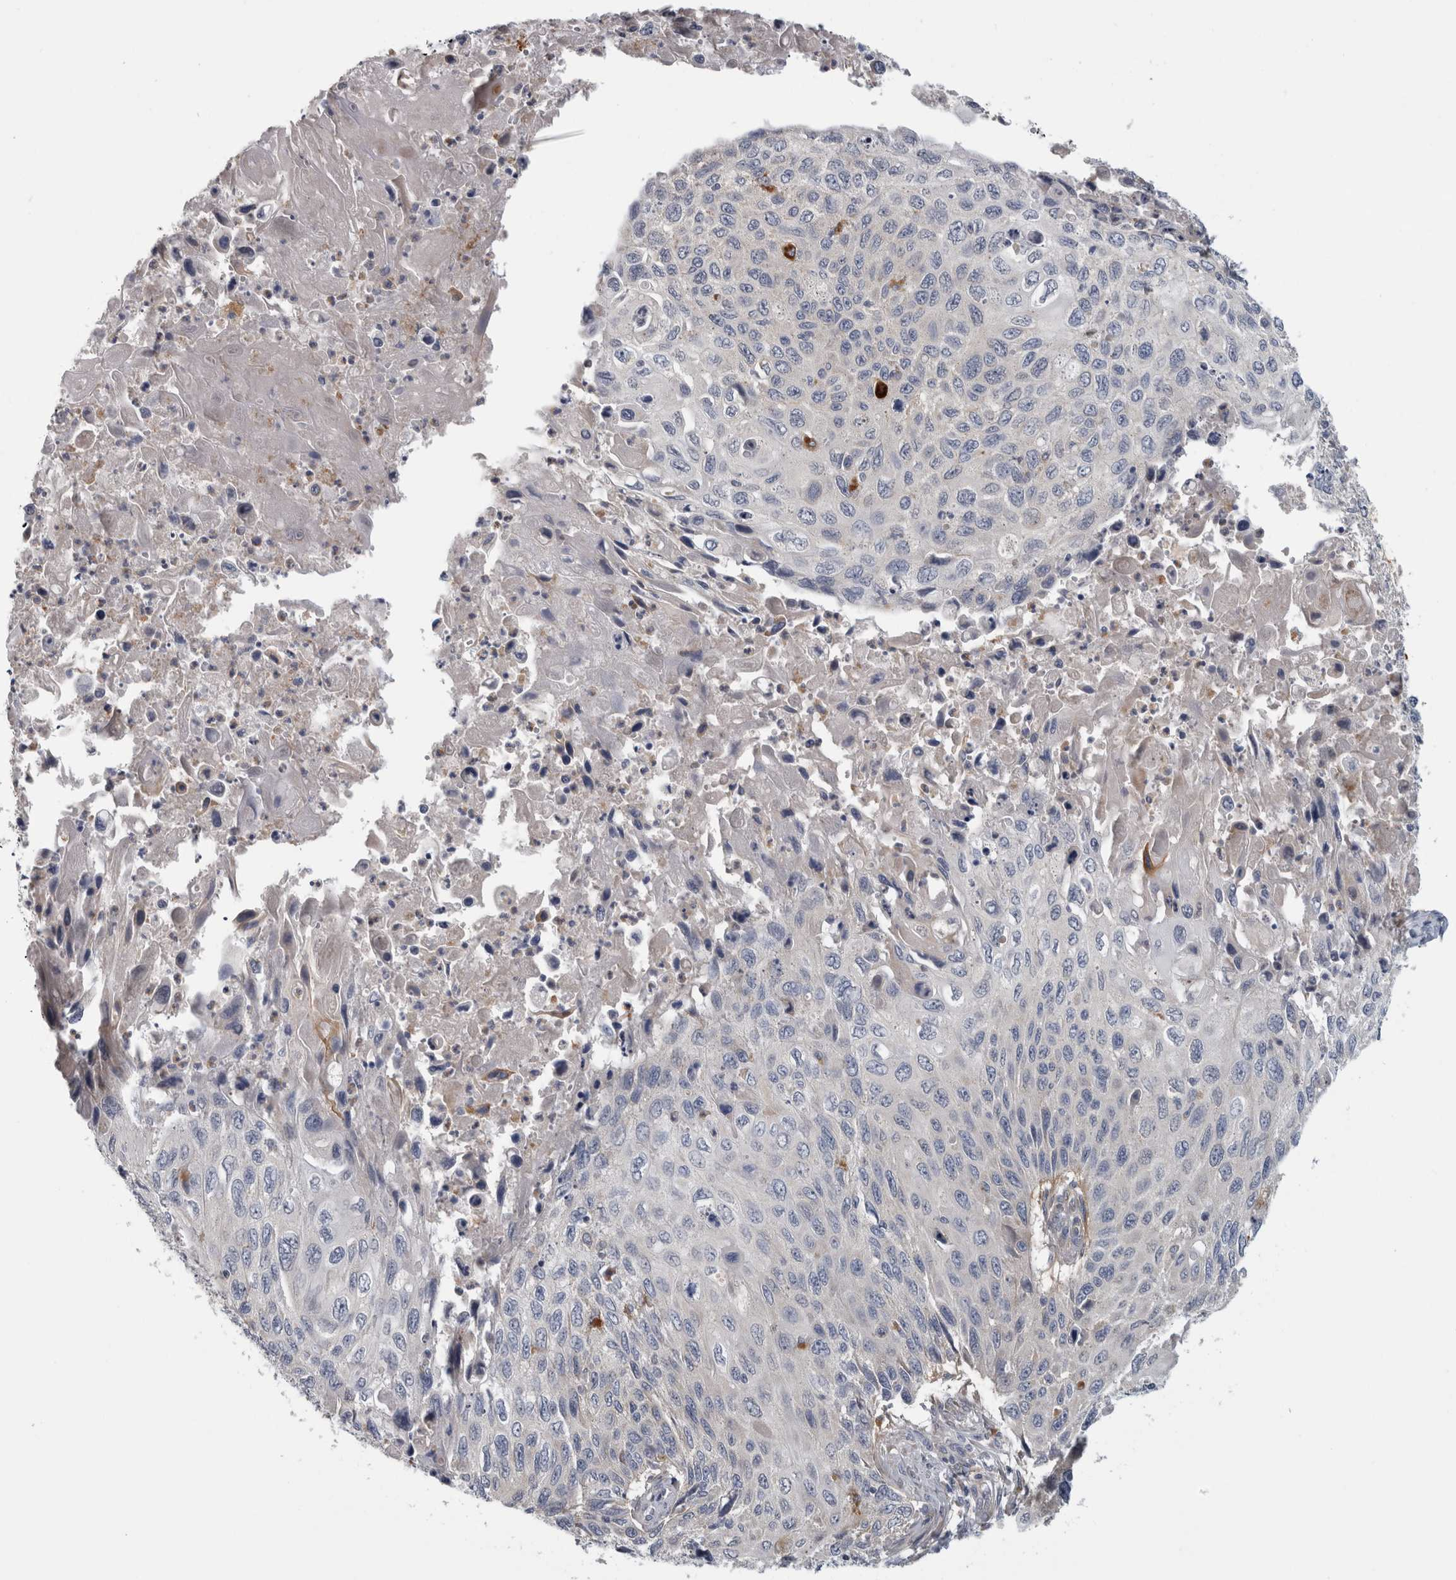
{"staining": {"intensity": "negative", "quantity": "none", "location": "none"}, "tissue": "cervical cancer", "cell_type": "Tumor cells", "image_type": "cancer", "snomed": [{"axis": "morphology", "description": "Squamous cell carcinoma, NOS"}, {"axis": "topography", "description": "Cervix"}], "caption": "A histopathology image of human squamous cell carcinoma (cervical) is negative for staining in tumor cells.", "gene": "ATXN2", "patient": {"sex": "female", "age": 70}}